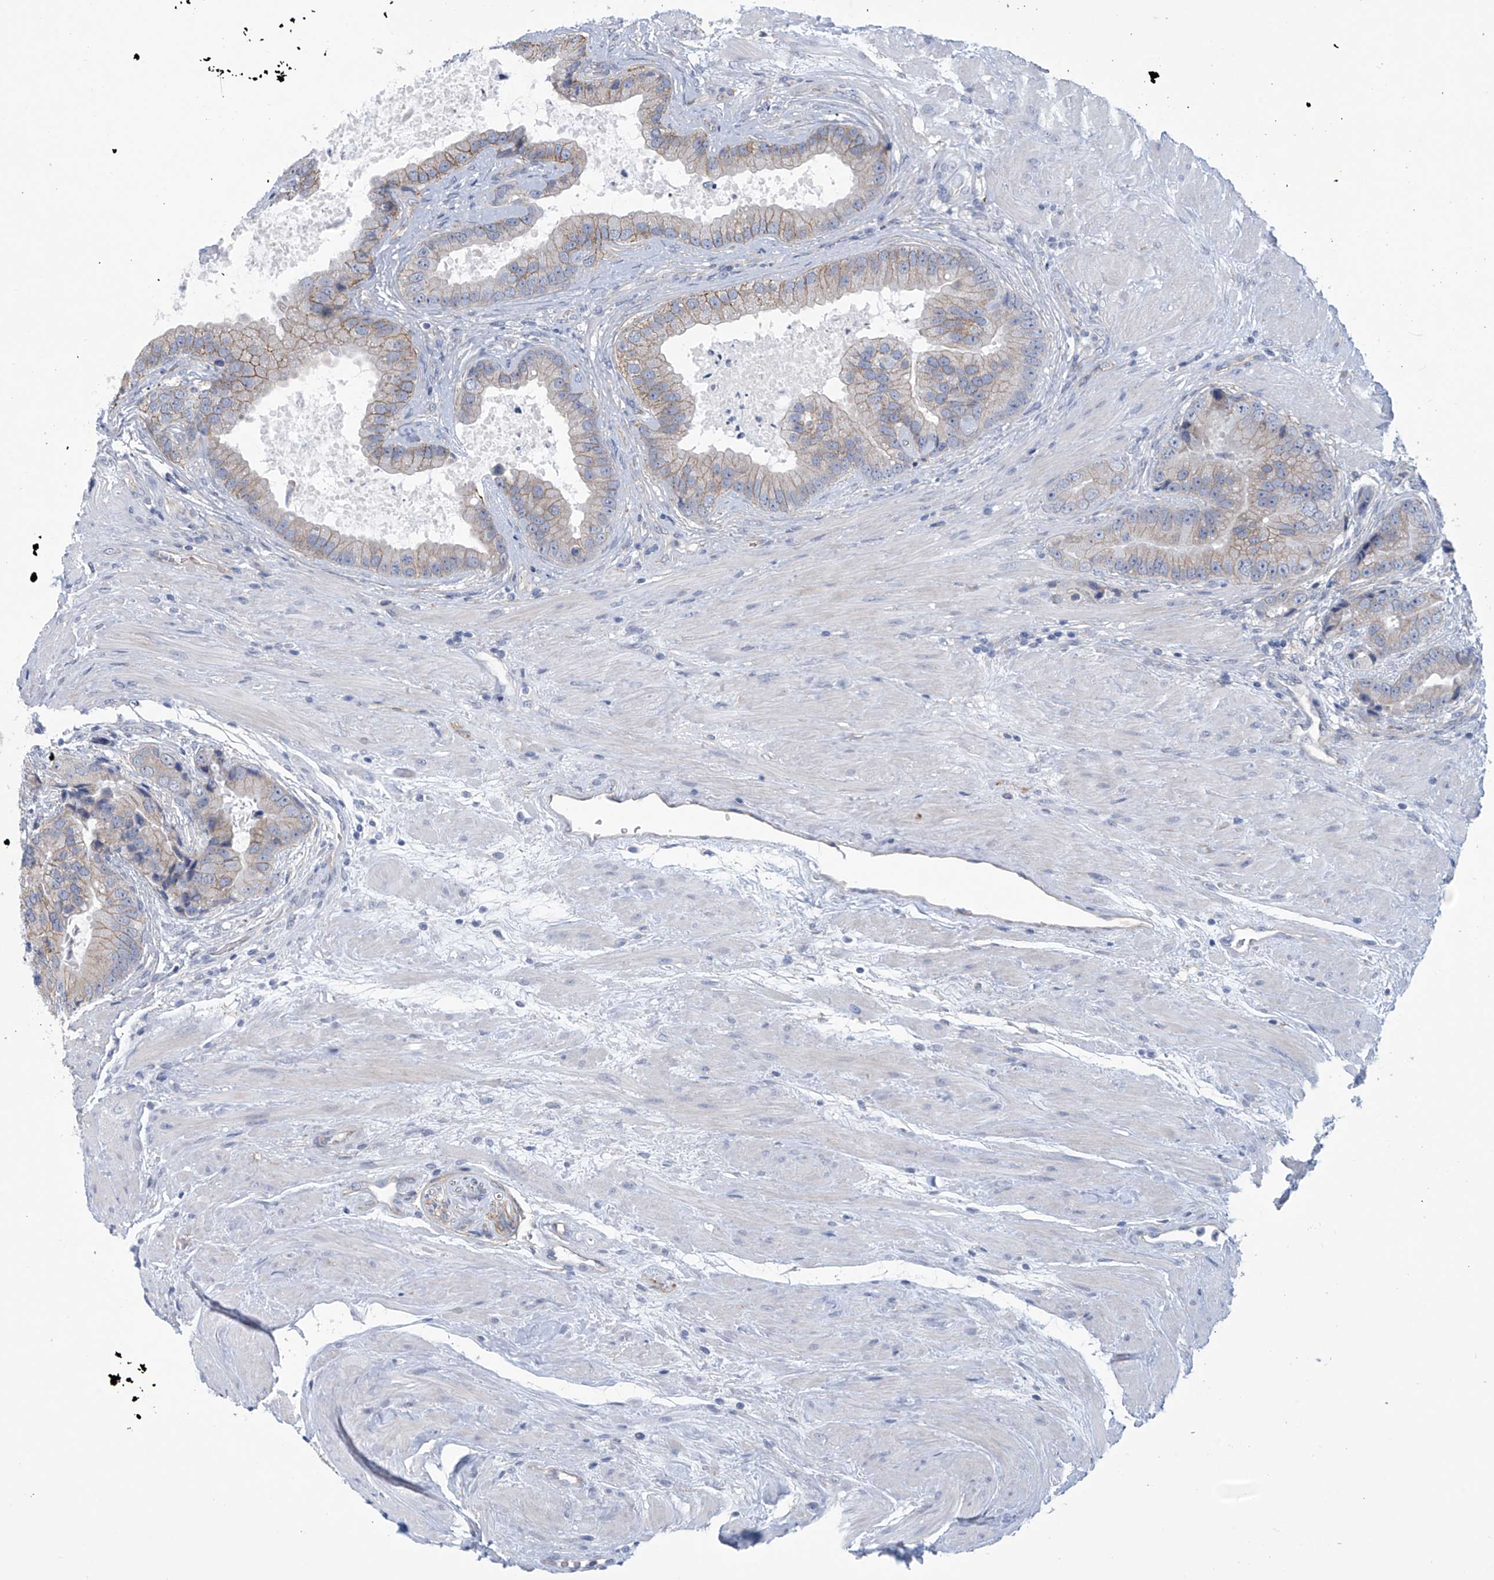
{"staining": {"intensity": "weak", "quantity": "25%-75%", "location": "cytoplasmic/membranous"}, "tissue": "prostate cancer", "cell_type": "Tumor cells", "image_type": "cancer", "snomed": [{"axis": "morphology", "description": "Adenocarcinoma, High grade"}, {"axis": "topography", "description": "Prostate"}], "caption": "Human prostate cancer stained with a protein marker reveals weak staining in tumor cells.", "gene": "ABHD13", "patient": {"sex": "male", "age": 70}}